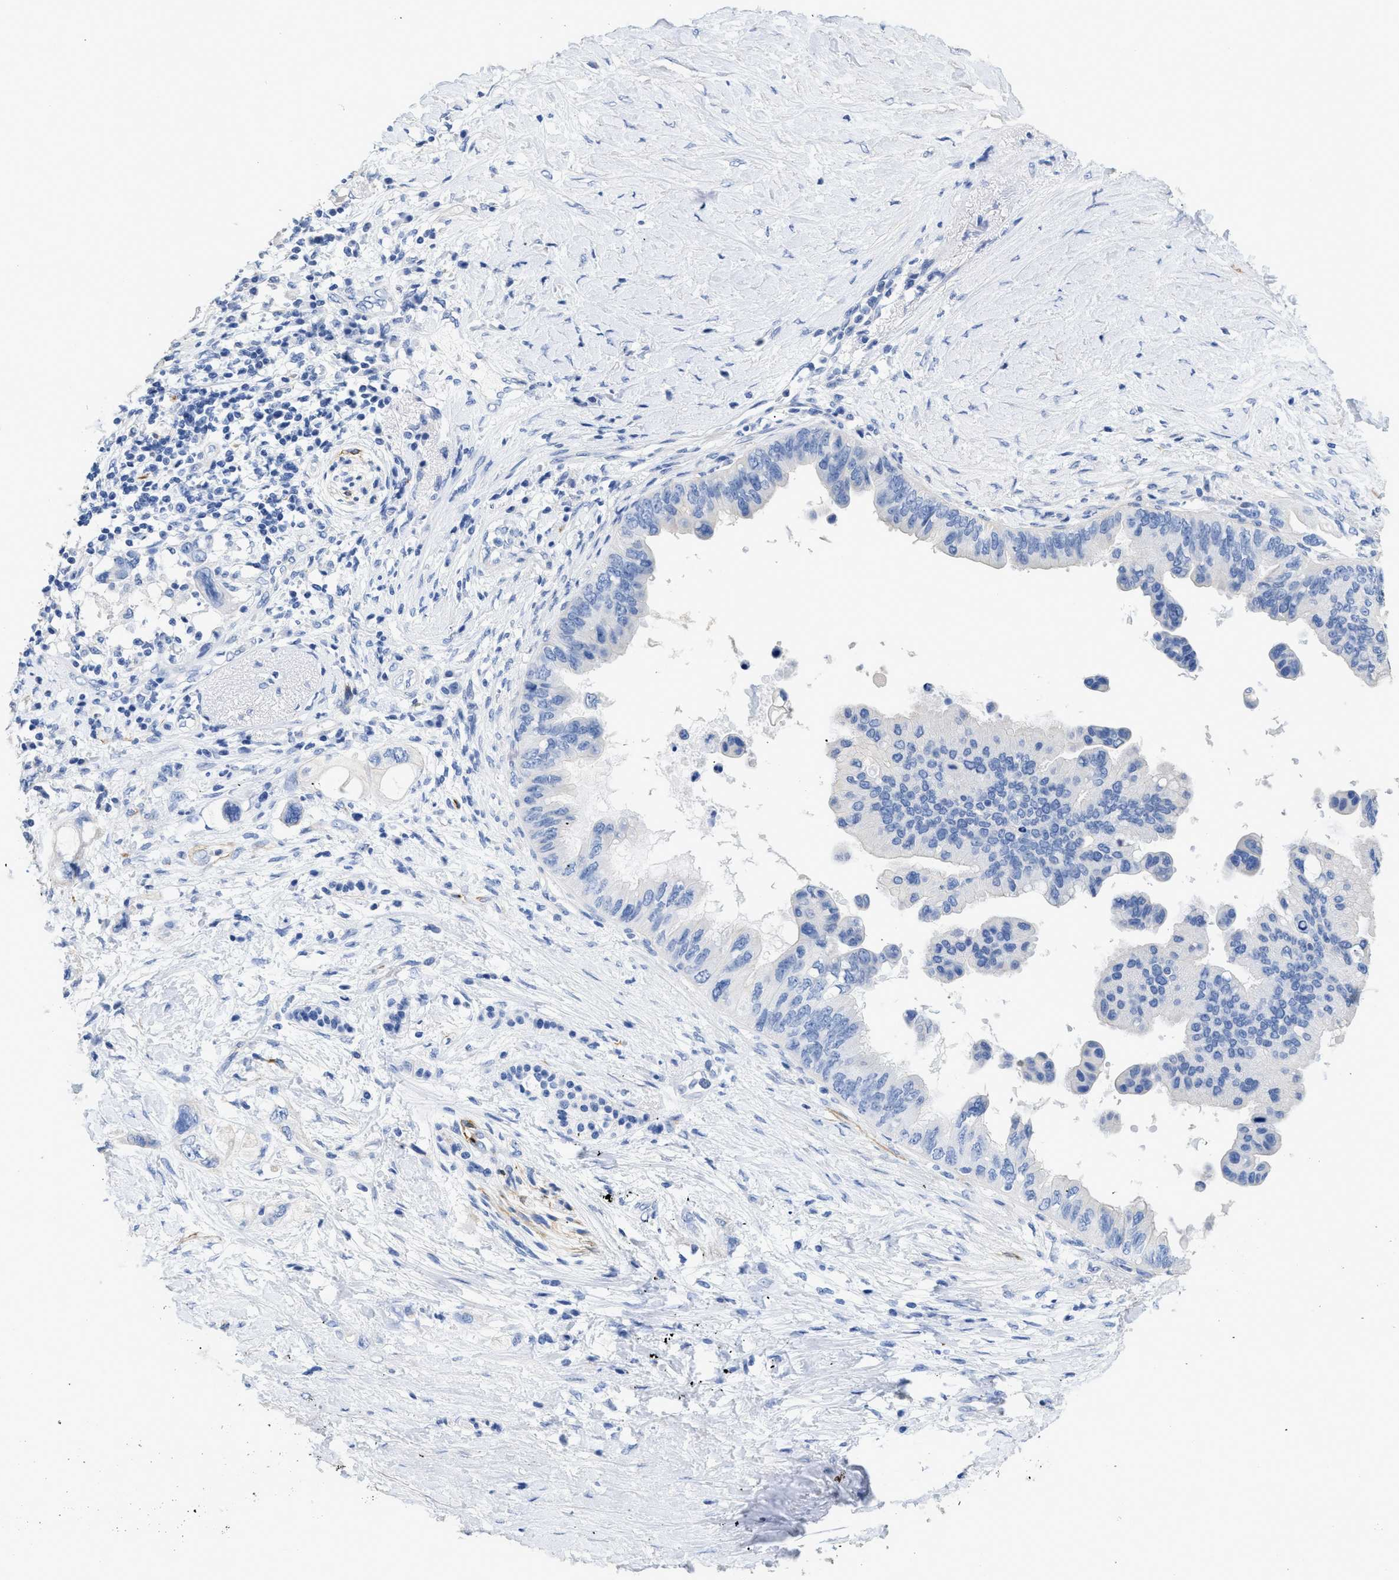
{"staining": {"intensity": "negative", "quantity": "none", "location": "none"}, "tissue": "pancreatic cancer", "cell_type": "Tumor cells", "image_type": "cancer", "snomed": [{"axis": "morphology", "description": "Adenocarcinoma, NOS"}, {"axis": "topography", "description": "Pancreas"}], "caption": "IHC of pancreatic cancer exhibits no positivity in tumor cells.", "gene": "DLC1", "patient": {"sex": "female", "age": 56}}